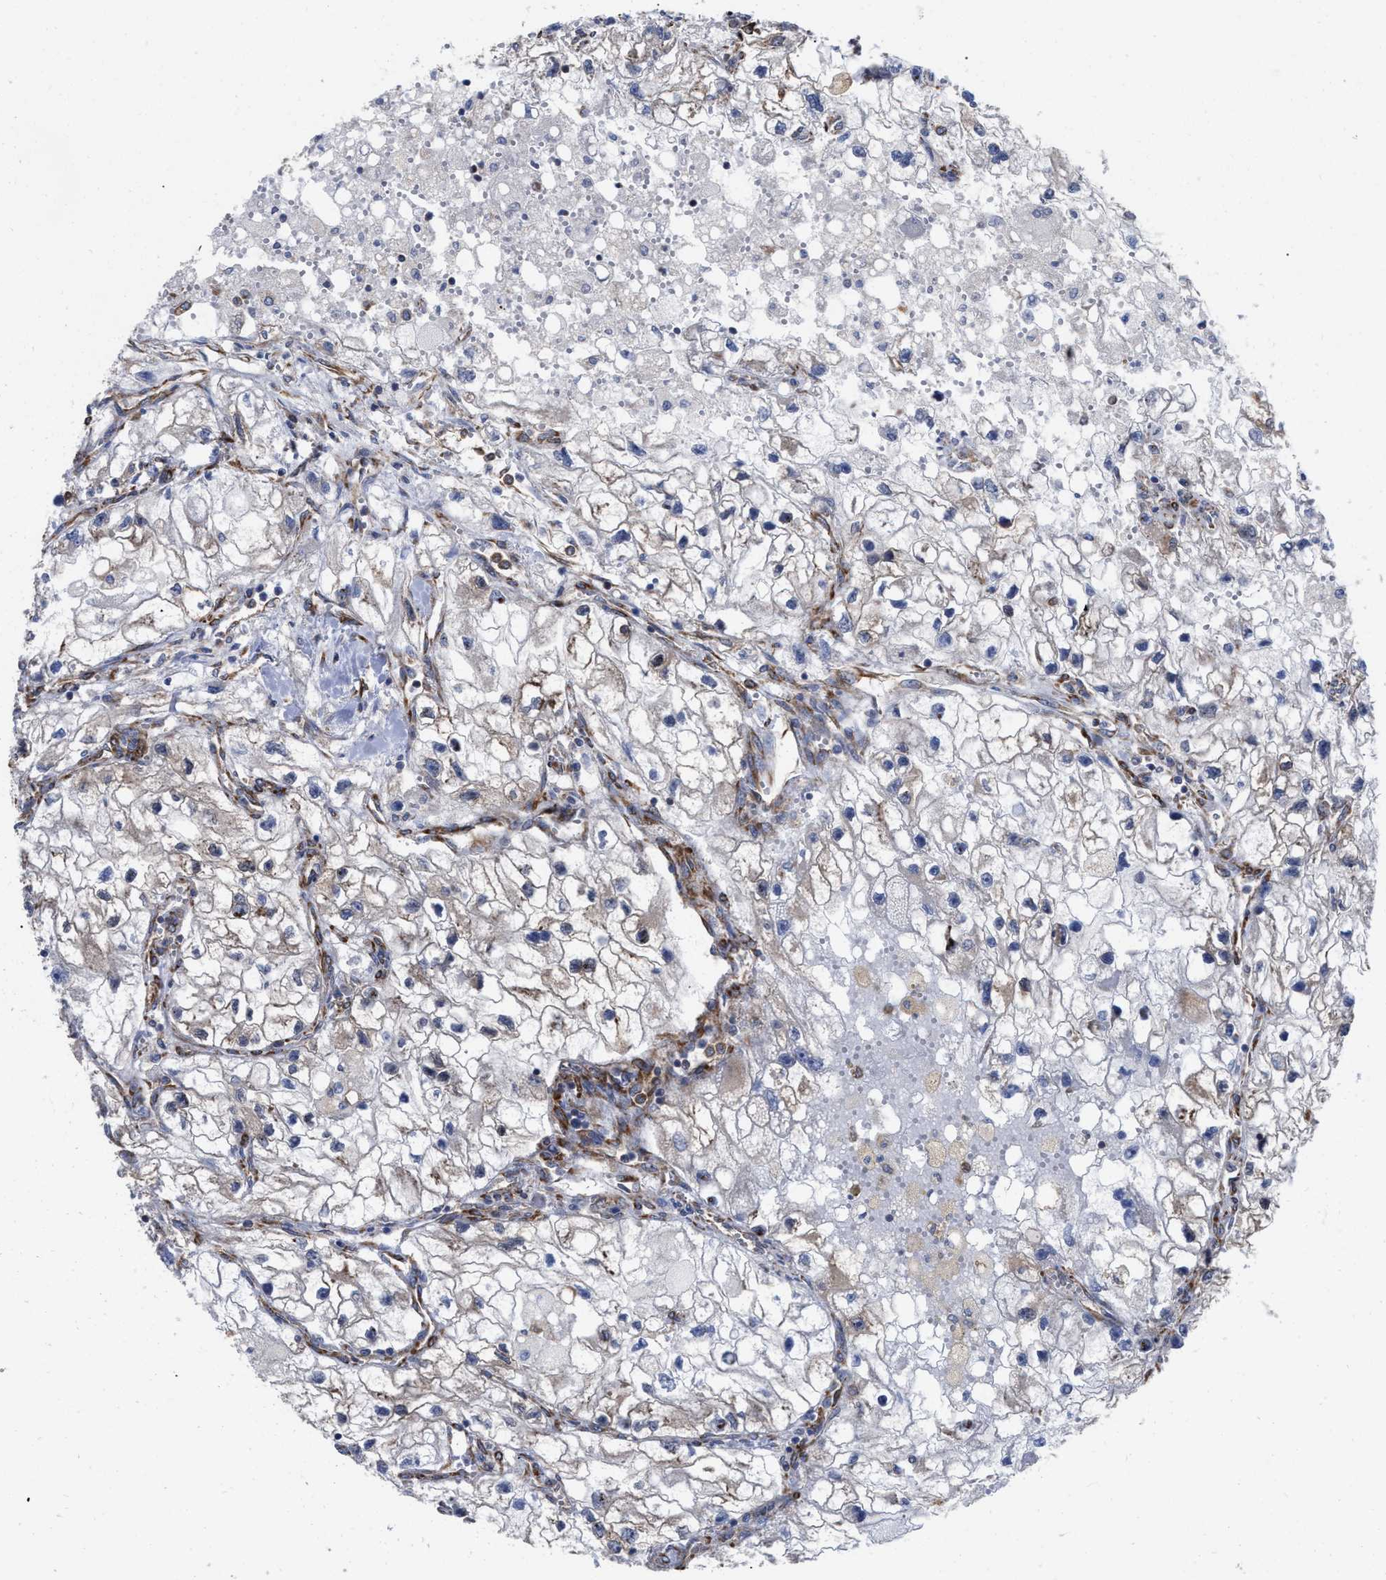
{"staining": {"intensity": "weak", "quantity": "25%-75%", "location": "cytoplasmic/membranous"}, "tissue": "renal cancer", "cell_type": "Tumor cells", "image_type": "cancer", "snomed": [{"axis": "morphology", "description": "Adenocarcinoma, NOS"}, {"axis": "topography", "description": "Kidney"}], "caption": "Immunohistochemical staining of human renal adenocarcinoma demonstrates low levels of weak cytoplasmic/membranous staining in approximately 25%-75% of tumor cells.", "gene": "FAM120A", "patient": {"sex": "female", "age": 70}}